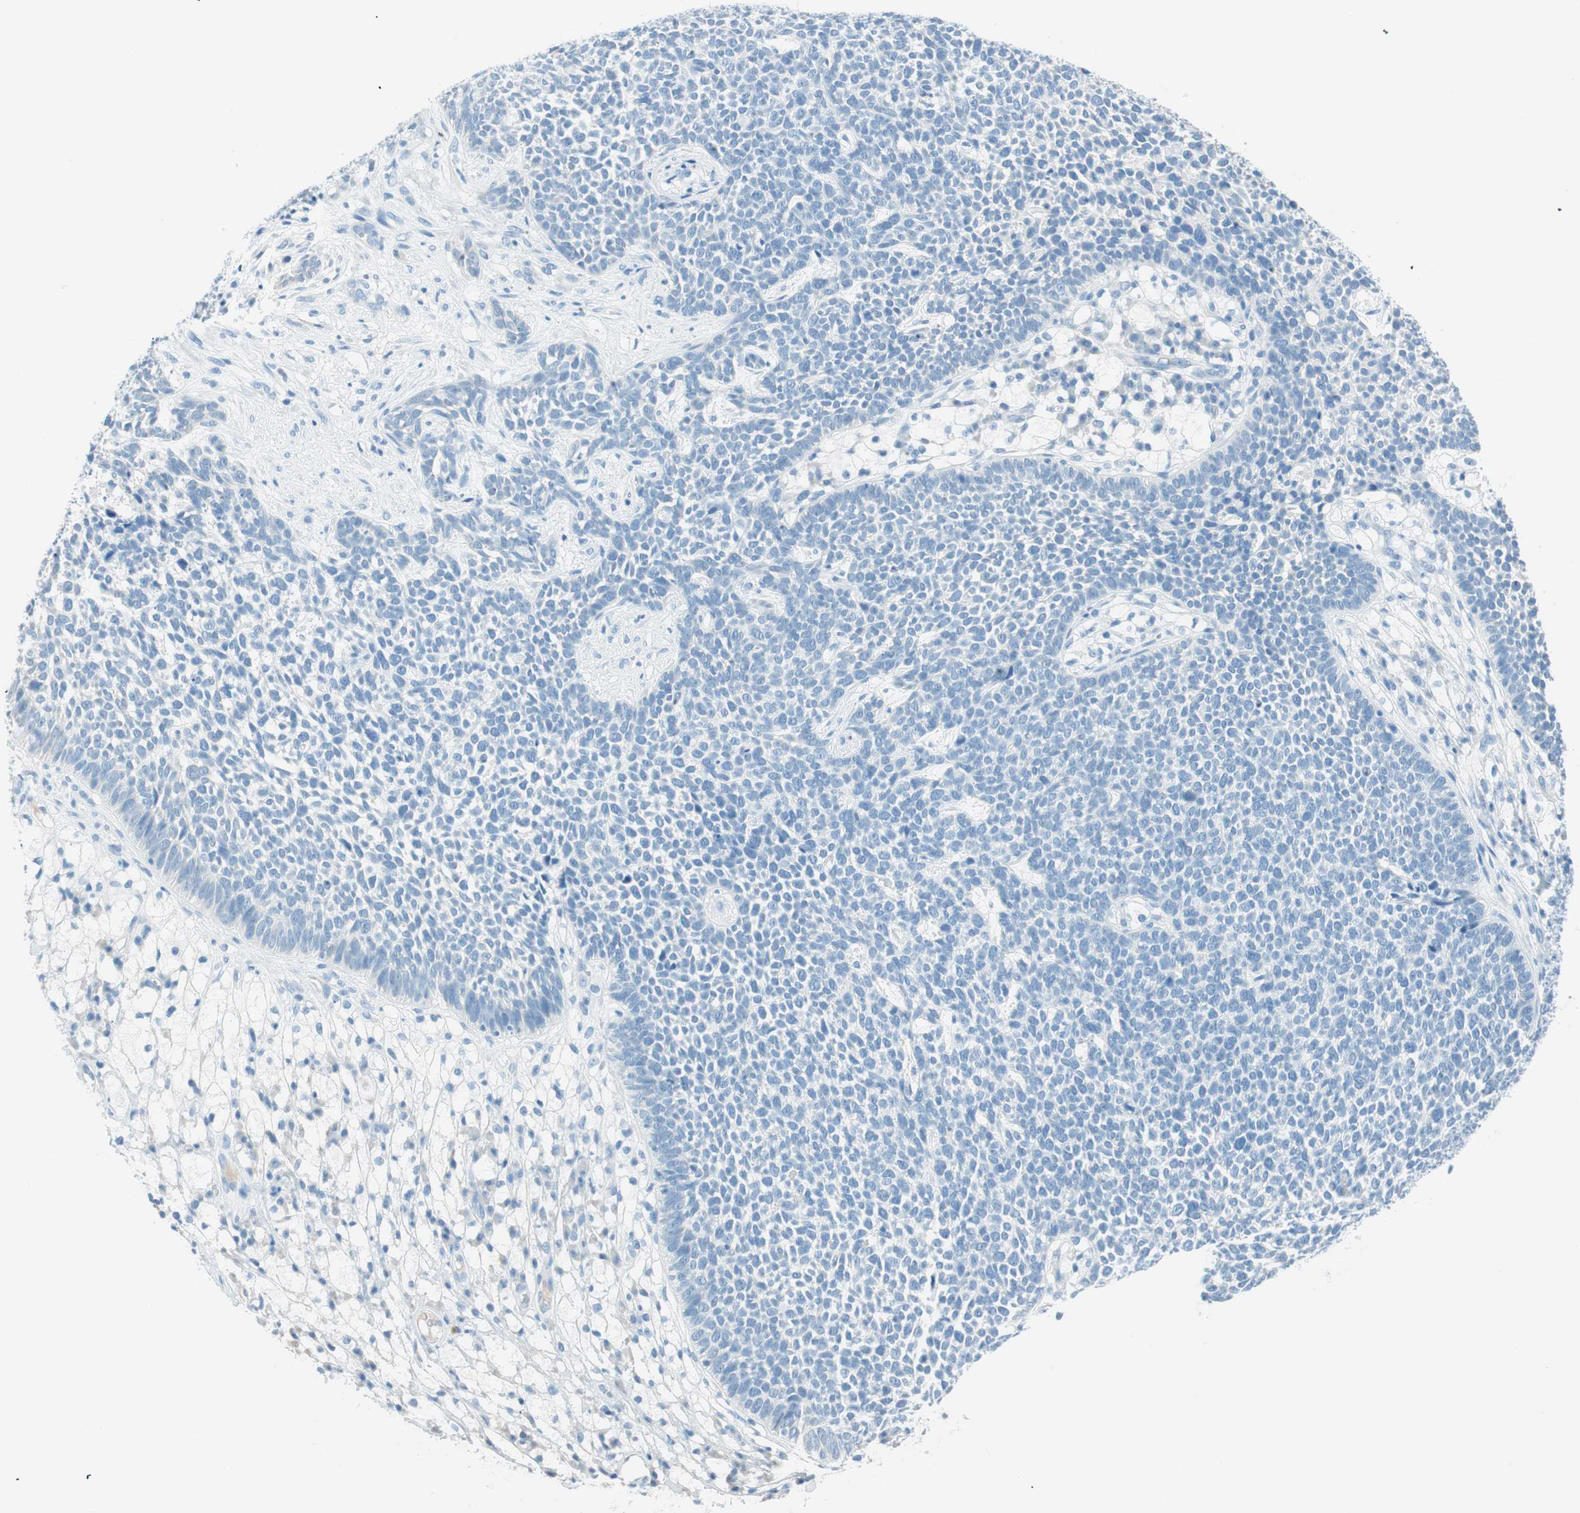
{"staining": {"intensity": "negative", "quantity": "none", "location": "none"}, "tissue": "skin cancer", "cell_type": "Tumor cells", "image_type": "cancer", "snomed": [{"axis": "morphology", "description": "Basal cell carcinoma"}, {"axis": "topography", "description": "Skin"}], "caption": "Tumor cells show no significant staining in basal cell carcinoma (skin). (DAB IHC visualized using brightfield microscopy, high magnification).", "gene": "TNFRSF13C", "patient": {"sex": "female", "age": 84}}